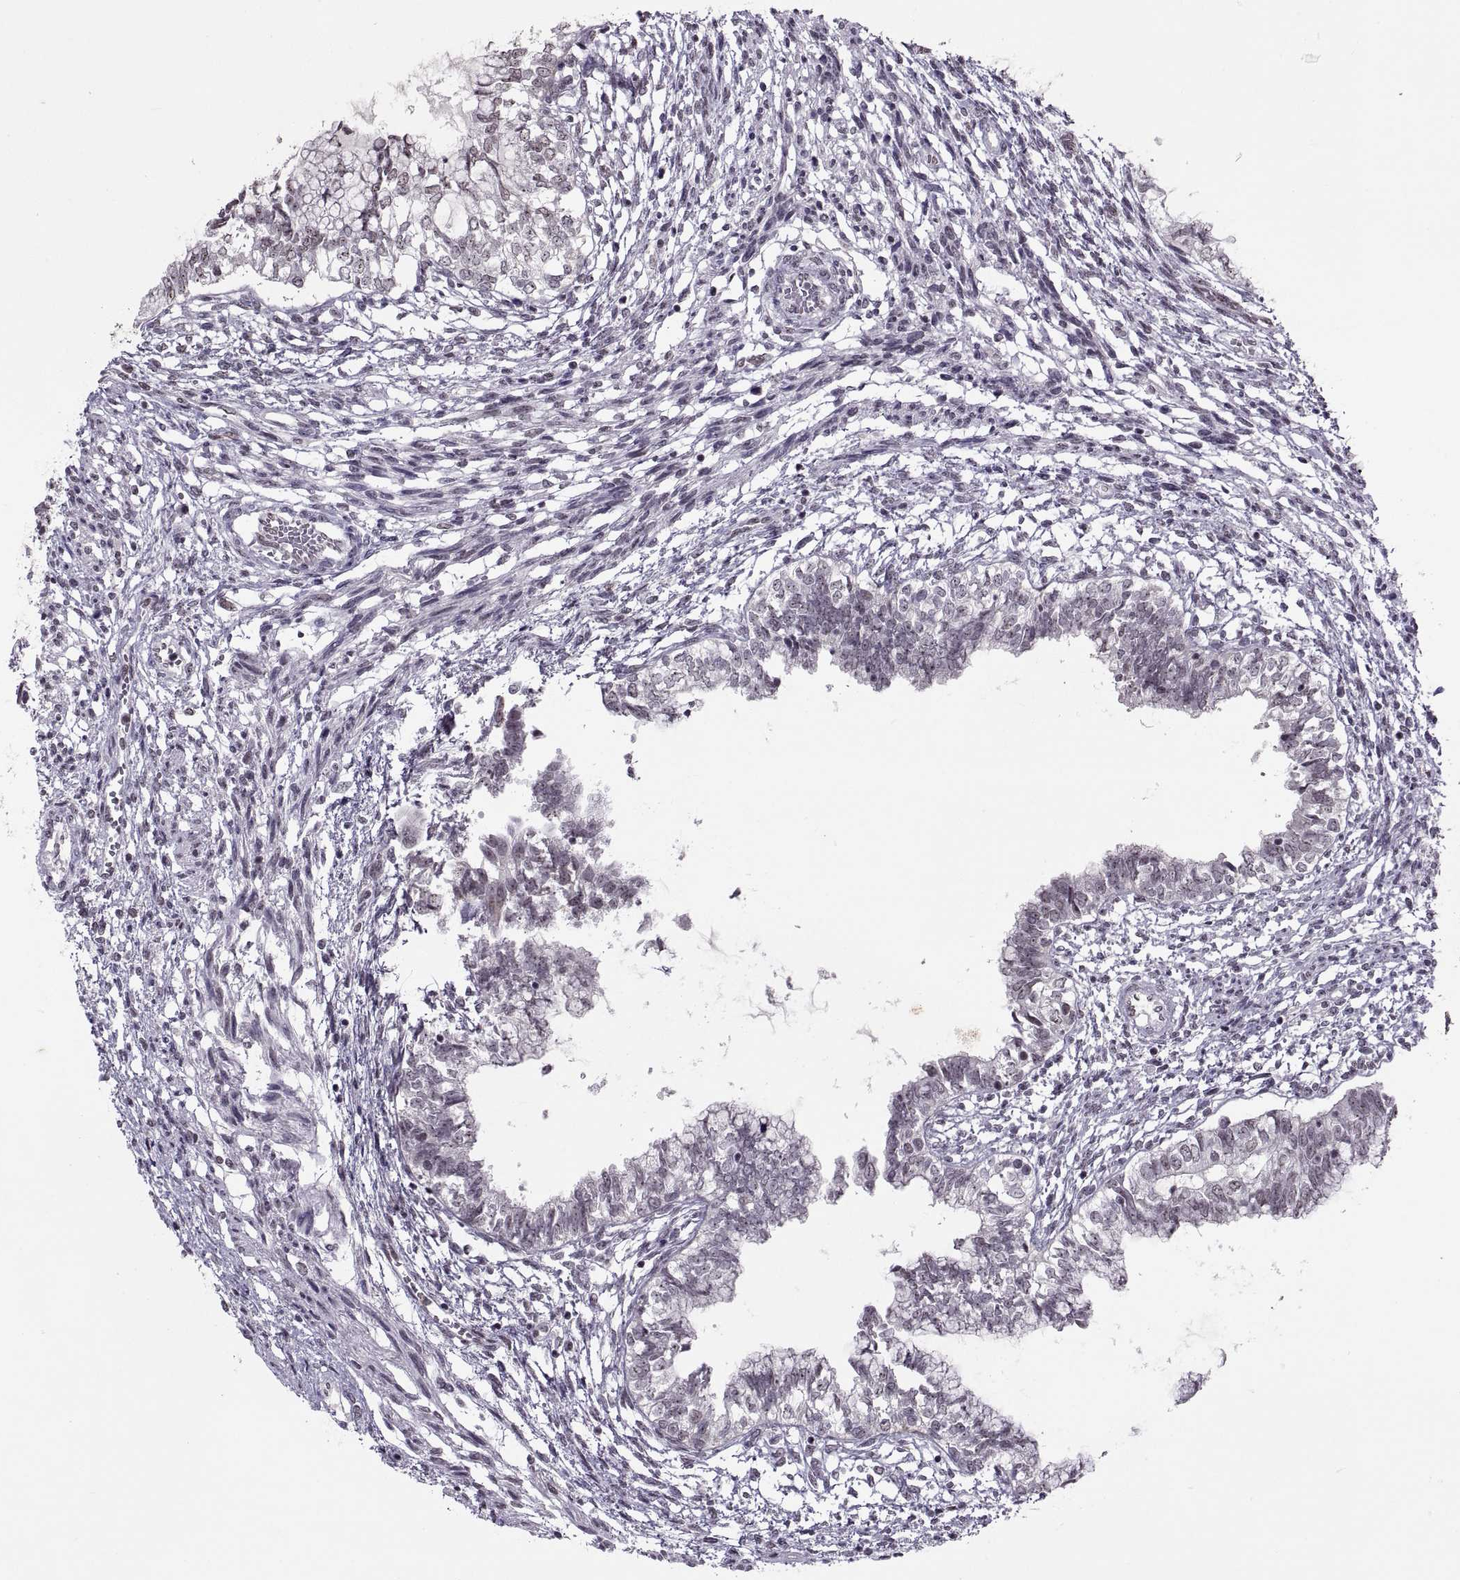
{"staining": {"intensity": "negative", "quantity": "none", "location": "none"}, "tissue": "testis cancer", "cell_type": "Tumor cells", "image_type": "cancer", "snomed": [{"axis": "morphology", "description": "Carcinoma, Embryonal, NOS"}, {"axis": "topography", "description": "Testis"}], "caption": "Image shows no significant protein expression in tumor cells of testis cancer.", "gene": "OTP", "patient": {"sex": "male", "age": 37}}